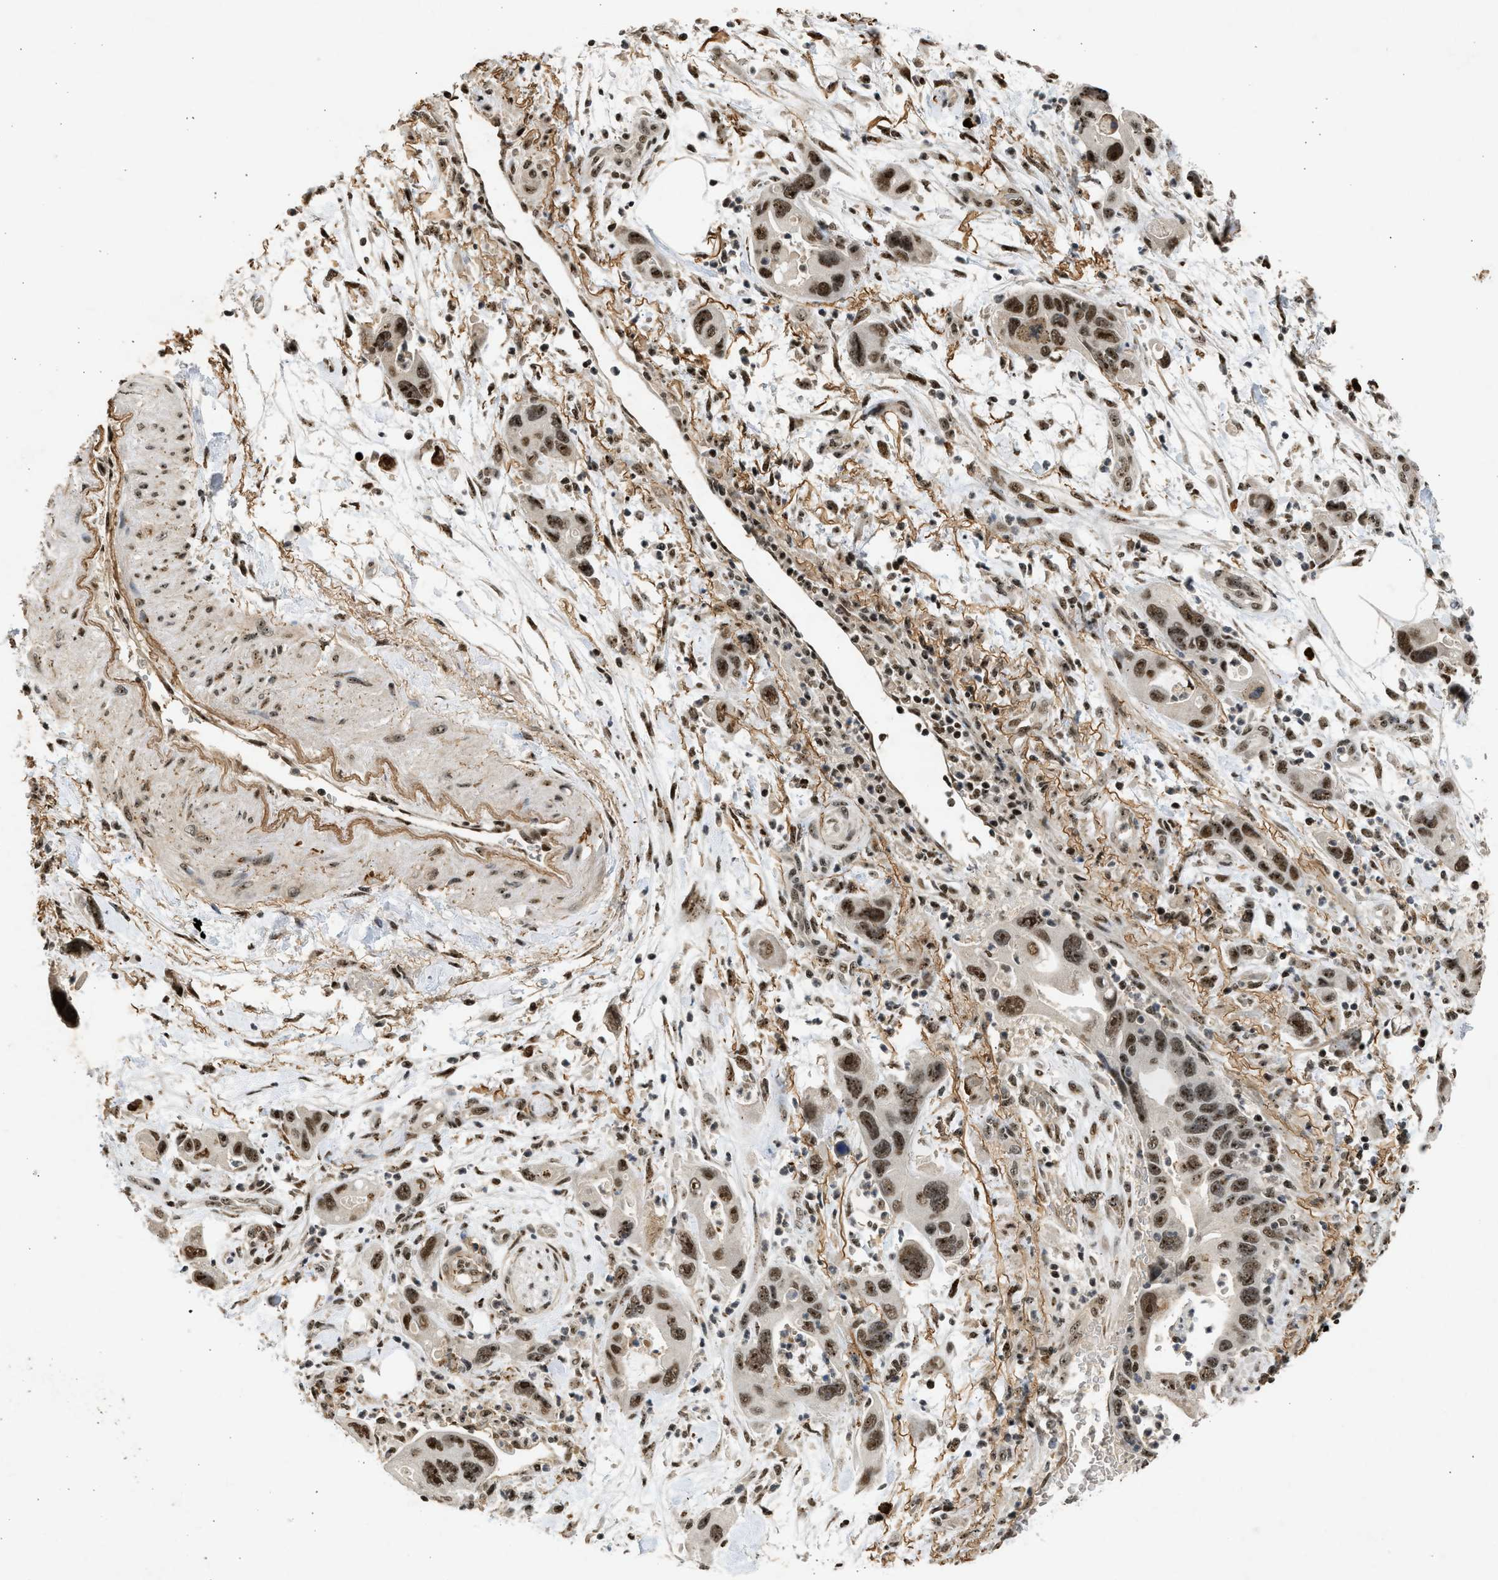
{"staining": {"intensity": "moderate", "quantity": ">75%", "location": "nuclear"}, "tissue": "pancreatic cancer", "cell_type": "Tumor cells", "image_type": "cancer", "snomed": [{"axis": "morphology", "description": "Normal tissue, NOS"}, {"axis": "morphology", "description": "Adenocarcinoma, NOS"}, {"axis": "topography", "description": "Pancreas"}], "caption": "A histopathology image of pancreatic adenocarcinoma stained for a protein demonstrates moderate nuclear brown staining in tumor cells.", "gene": "TFDP2", "patient": {"sex": "female", "age": 71}}